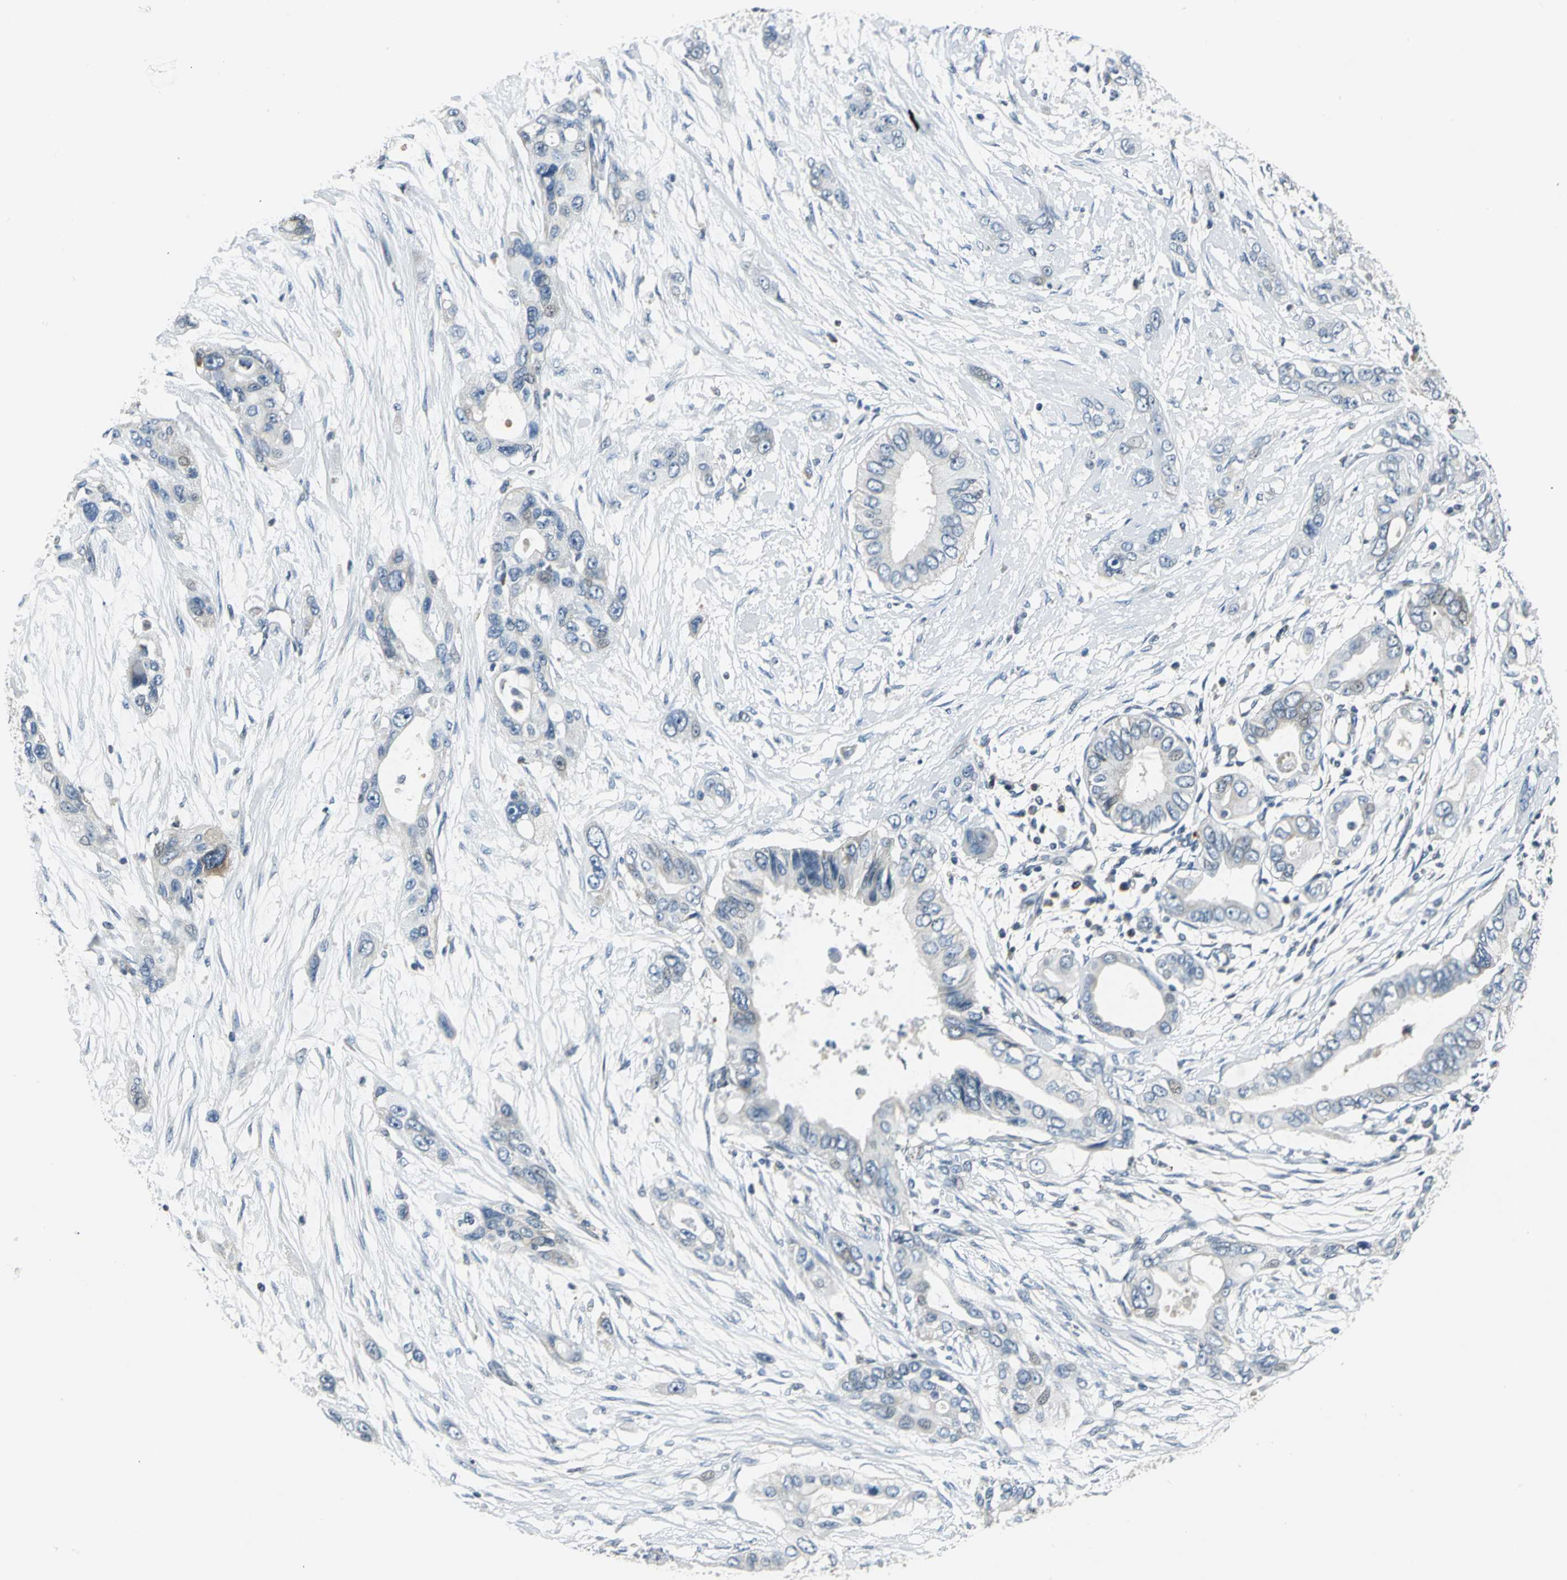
{"staining": {"intensity": "weak", "quantity": "25%-75%", "location": "cytoplasmic/membranous"}, "tissue": "pancreatic cancer", "cell_type": "Tumor cells", "image_type": "cancer", "snomed": [{"axis": "morphology", "description": "Adenocarcinoma, NOS"}, {"axis": "topography", "description": "Pancreas"}], "caption": "Weak cytoplasmic/membranous positivity for a protein is seen in about 25%-75% of tumor cells of adenocarcinoma (pancreatic) using immunohistochemistry (IHC).", "gene": "USP40", "patient": {"sex": "female", "age": 60}}